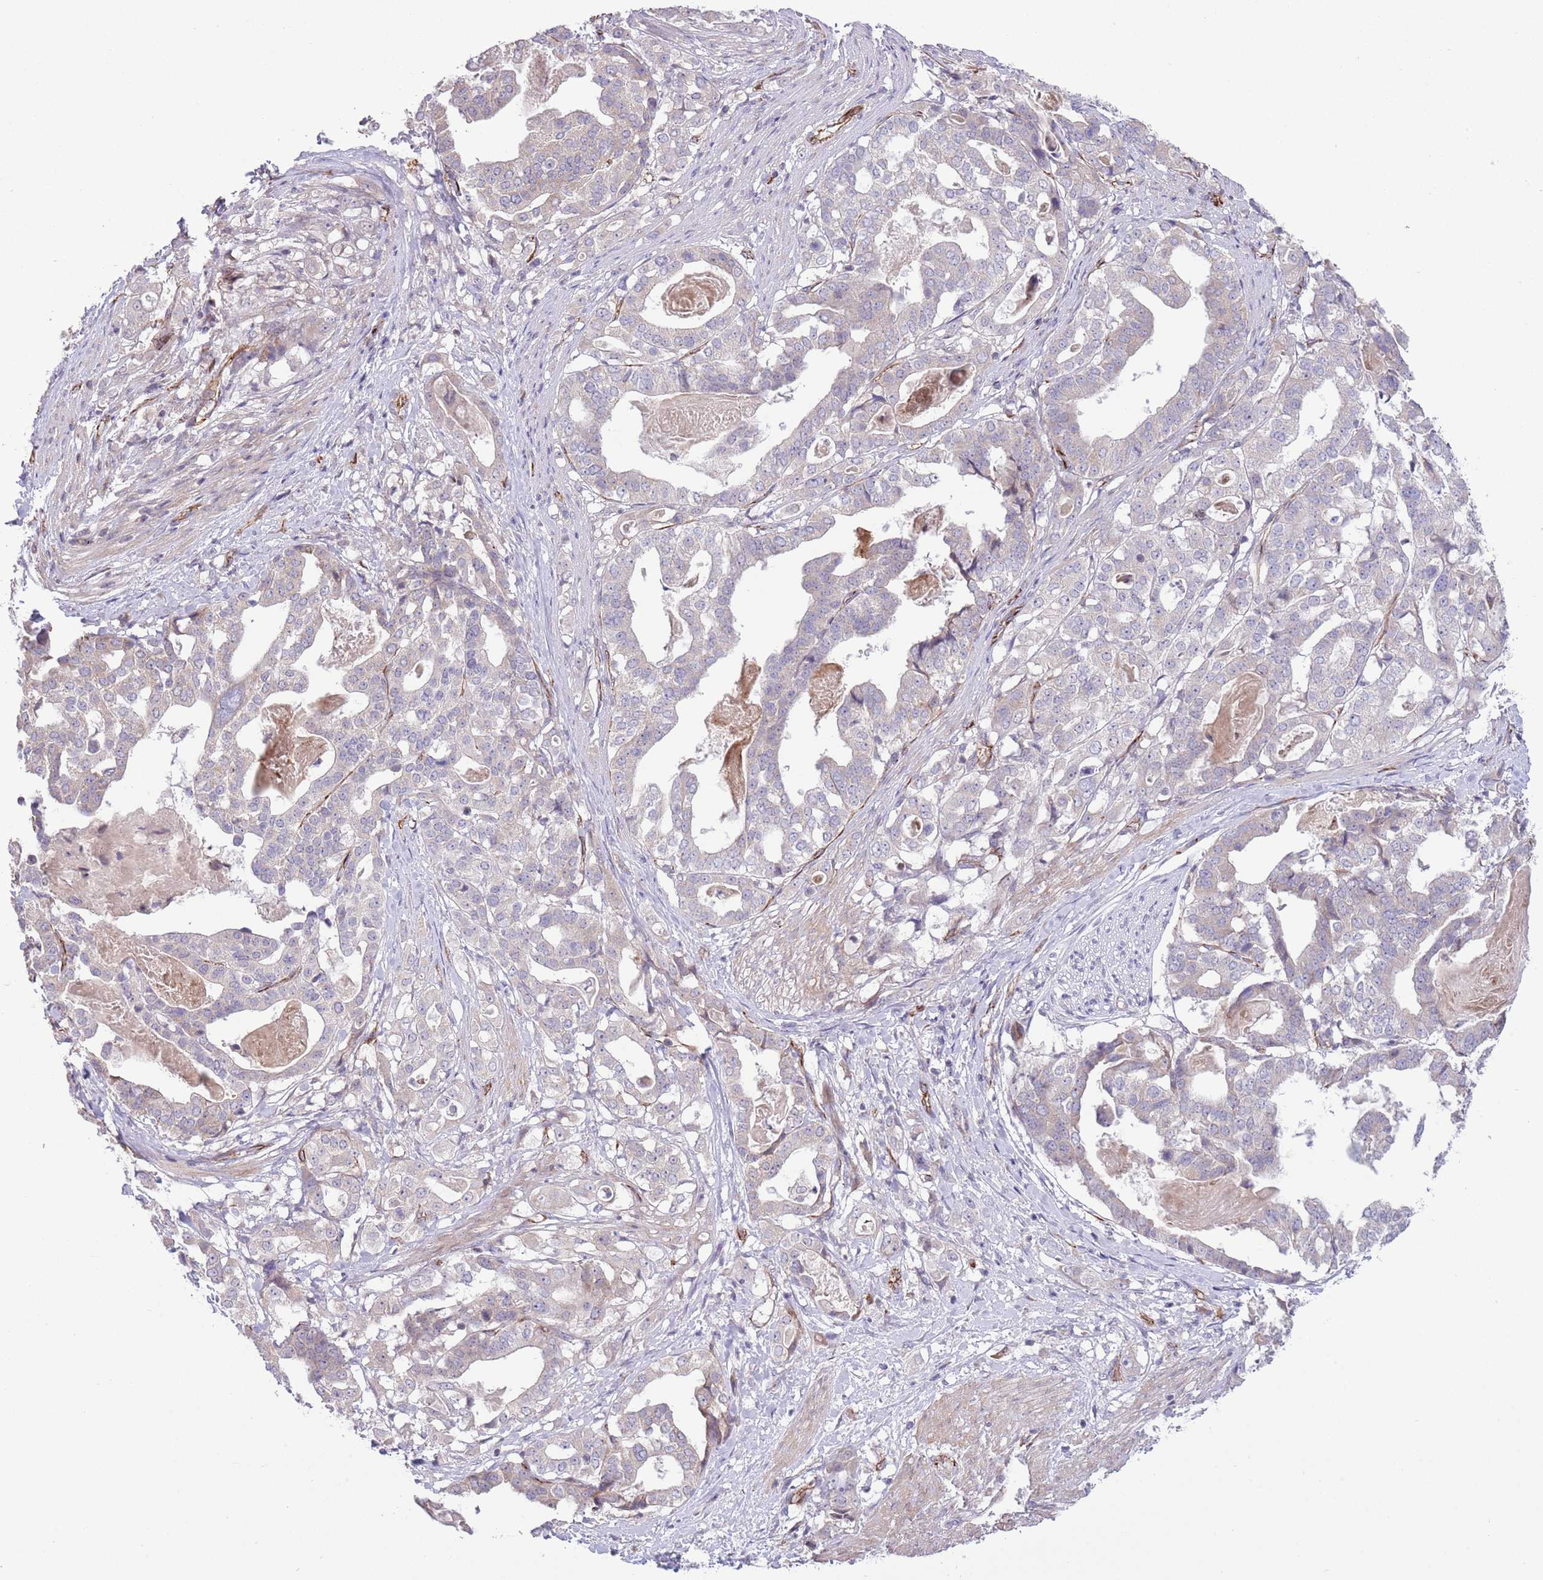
{"staining": {"intensity": "negative", "quantity": "none", "location": "none"}, "tissue": "stomach cancer", "cell_type": "Tumor cells", "image_type": "cancer", "snomed": [{"axis": "morphology", "description": "Adenocarcinoma, NOS"}, {"axis": "topography", "description": "Stomach"}], "caption": "A histopathology image of human stomach cancer (adenocarcinoma) is negative for staining in tumor cells. The staining was performed using DAB (3,3'-diaminobenzidine) to visualize the protein expression in brown, while the nuclei were stained in blue with hematoxylin (Magnification: 20x).", "gene": "DPP10", "patient": {"sex": "male", "age": 48}}